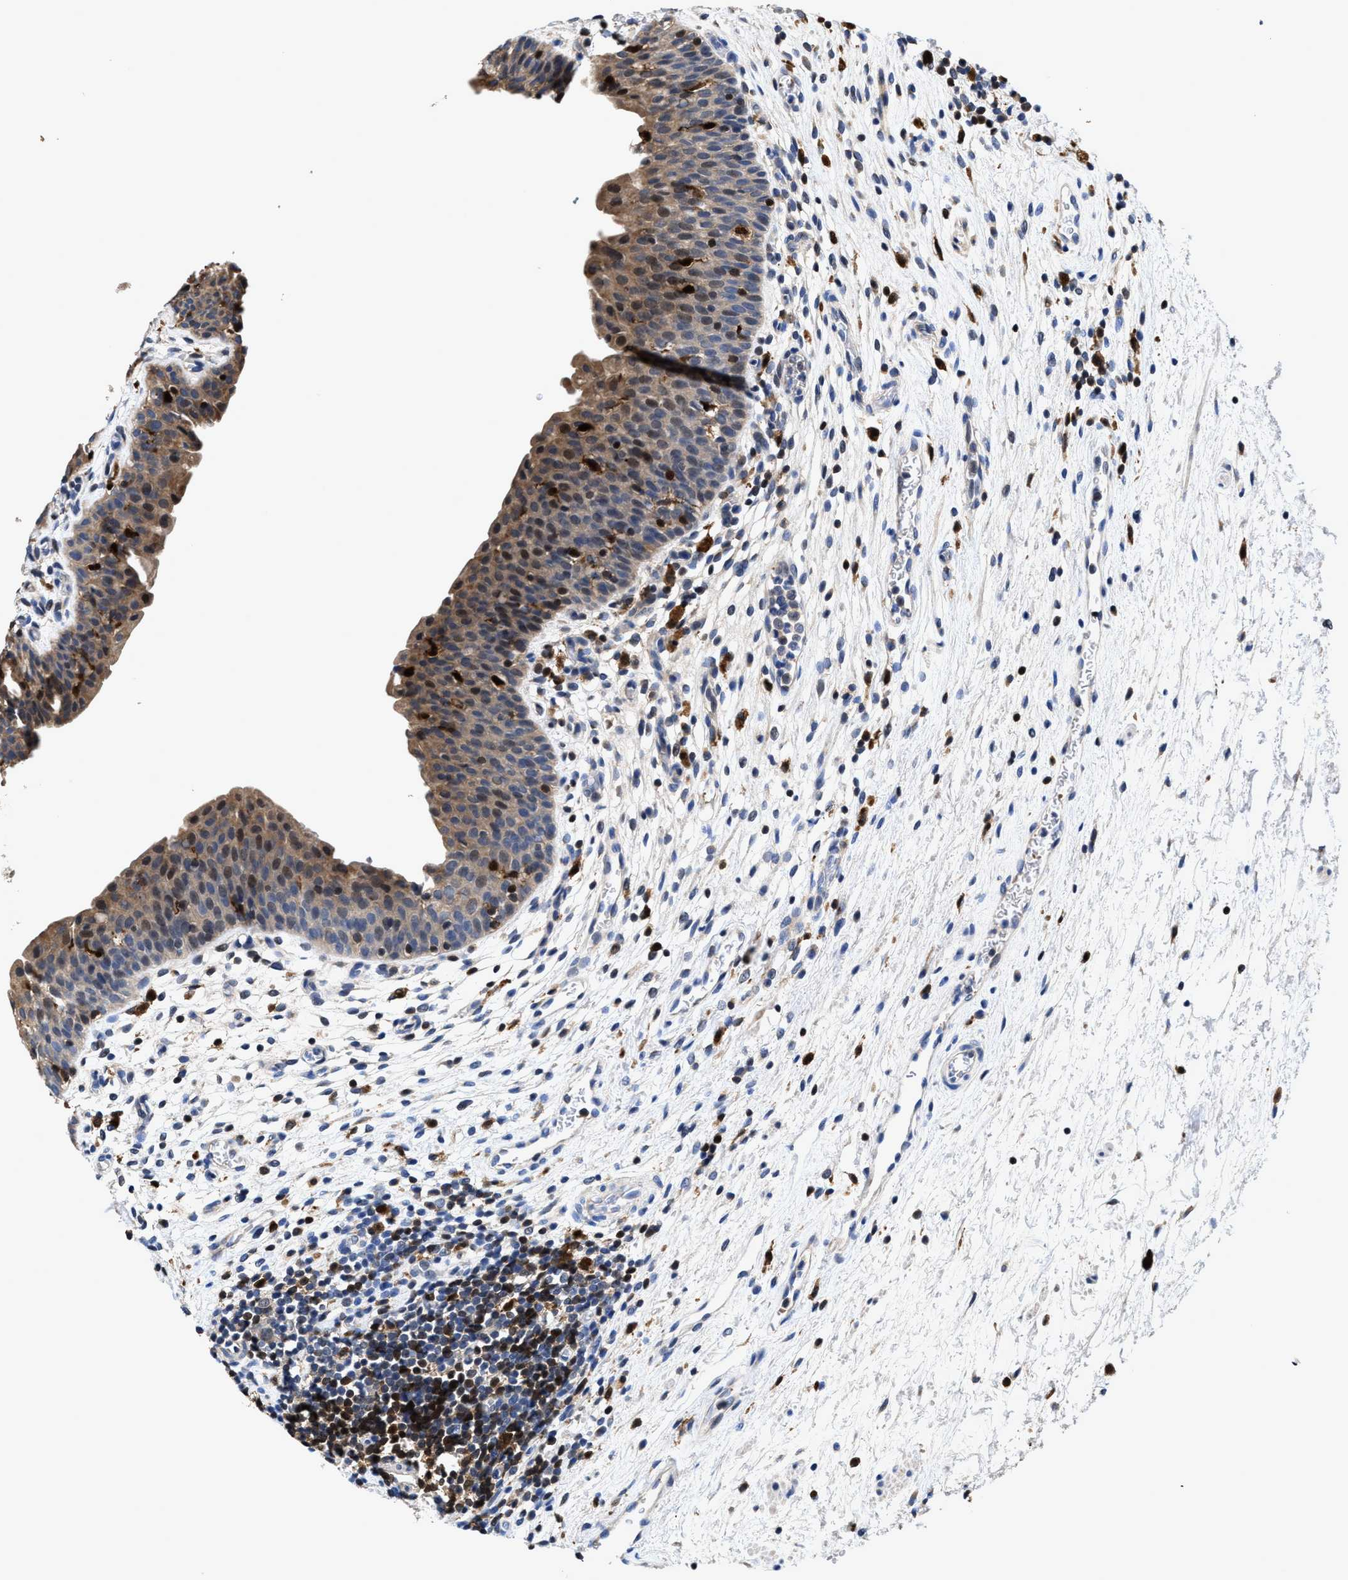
{"staining": {"intensity": "moderate", "quantity": ">75%", "location": "cytoplasmic/membranous,nuclear"}, "tissue": "urinary bladder", "cell_type": "Urothelial cells", "image_type": "normal", "snomed": [{"axis": "morphology", "description": "Normal tissue, NOS"}, {"axis": "topography", "description": "Urinary bladder"}], "caption": "Protein staining exhibits moderate cytoplasmic/membranous,nuclear positivity in approximately >75% of urothelial cells in normal urinary bladder.", "gene": "RGS10", "patient": {"sex": "male", "age": 37}}